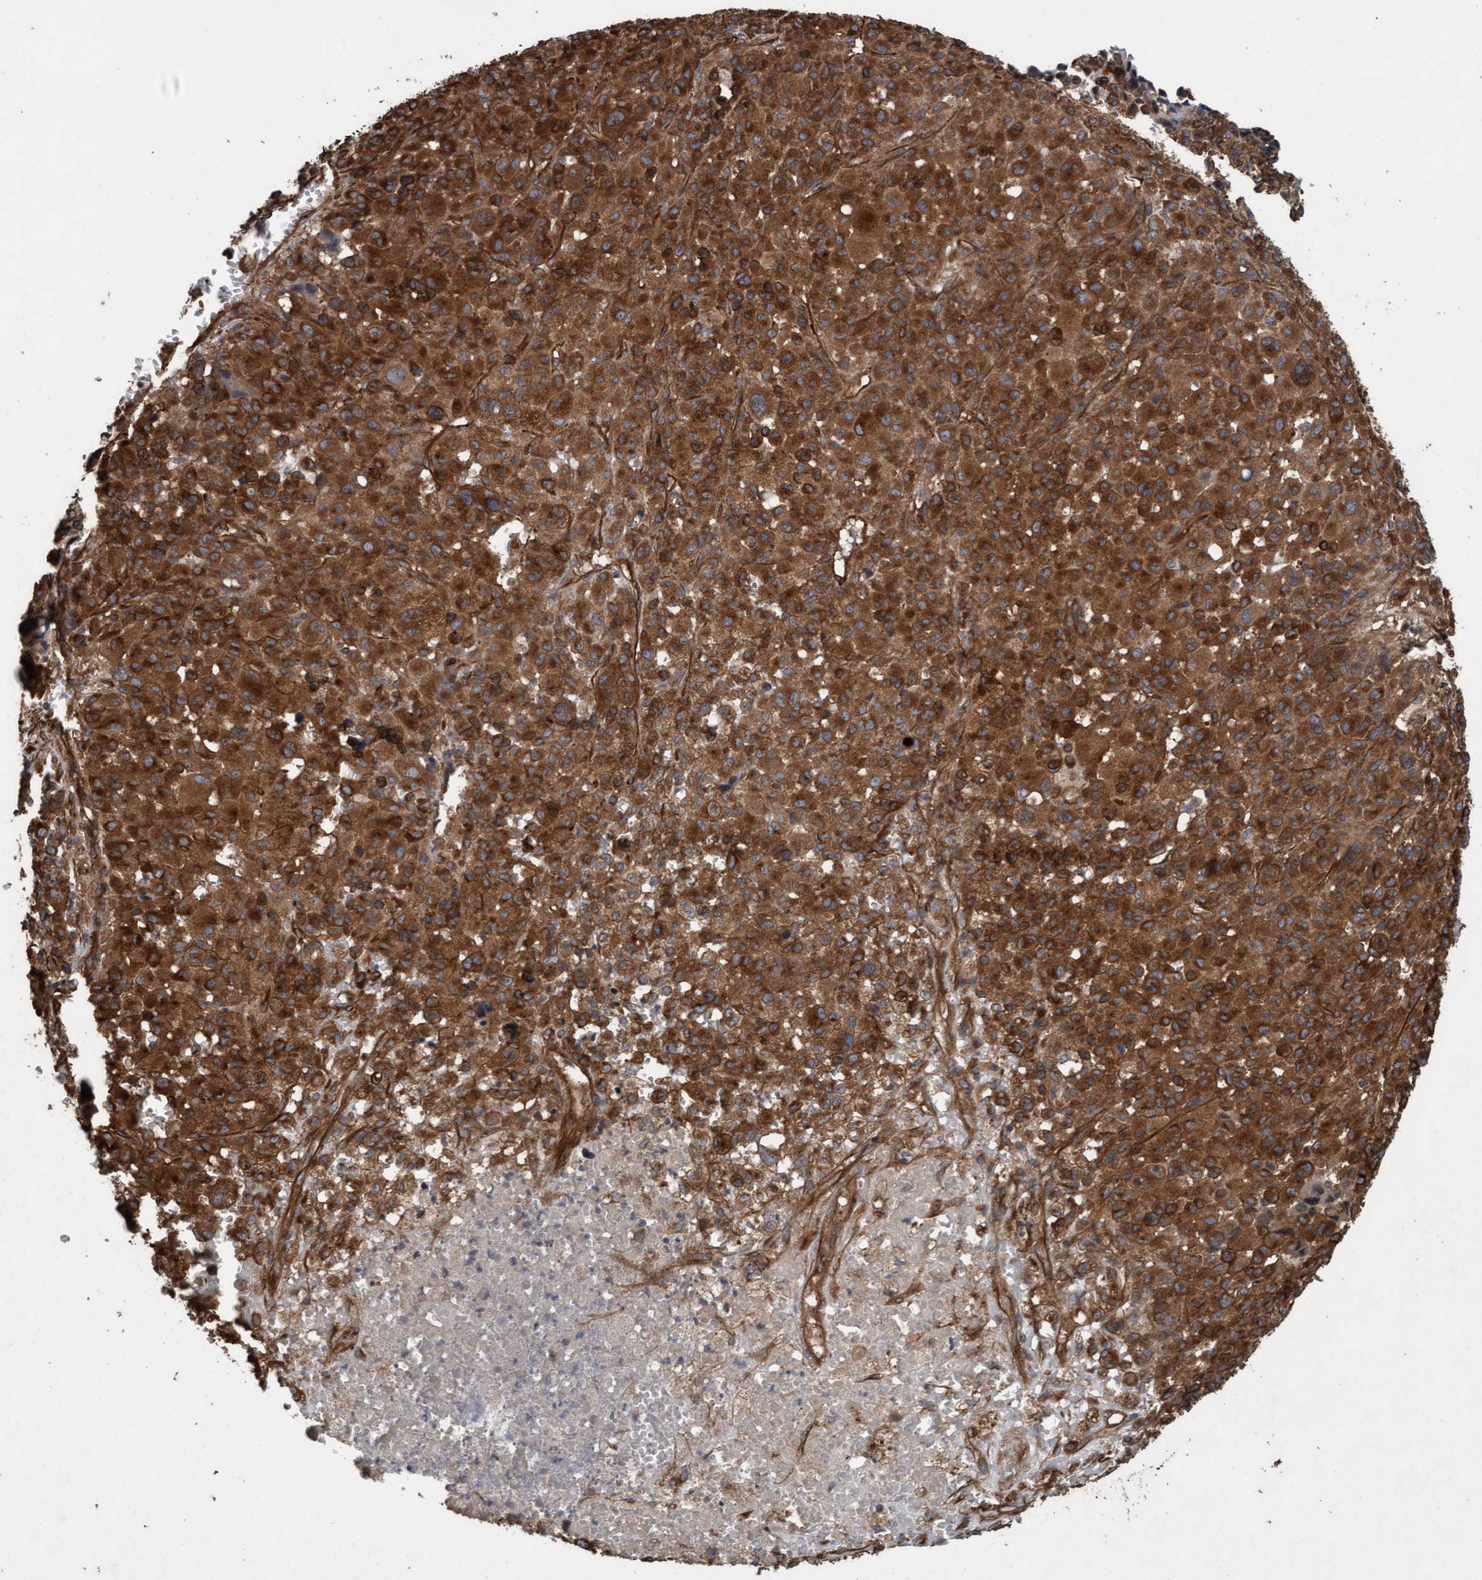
{"staining": {"intensity": "strong", "quantity": ">75%", "location": "cytoplasmic/membranous"}, "tissue": "melanoma", "cell_type": "Tumor cells", "image_type": "cancer", "snomed": [{"axis": "morphology", "description": "Malignant melanoma, Metastatic site"}, {"axis": "topography", "description": "Skin"}], "caption": "There is high levels of strong cytoplasmic/membranous positivity in tumor cells of malignant melanoma (metastatic site), as demonstrated by immunohistochemical staining (brown color).", "gene": "CDC42EP4", "patient": {"sex": "female", "age": 74}}